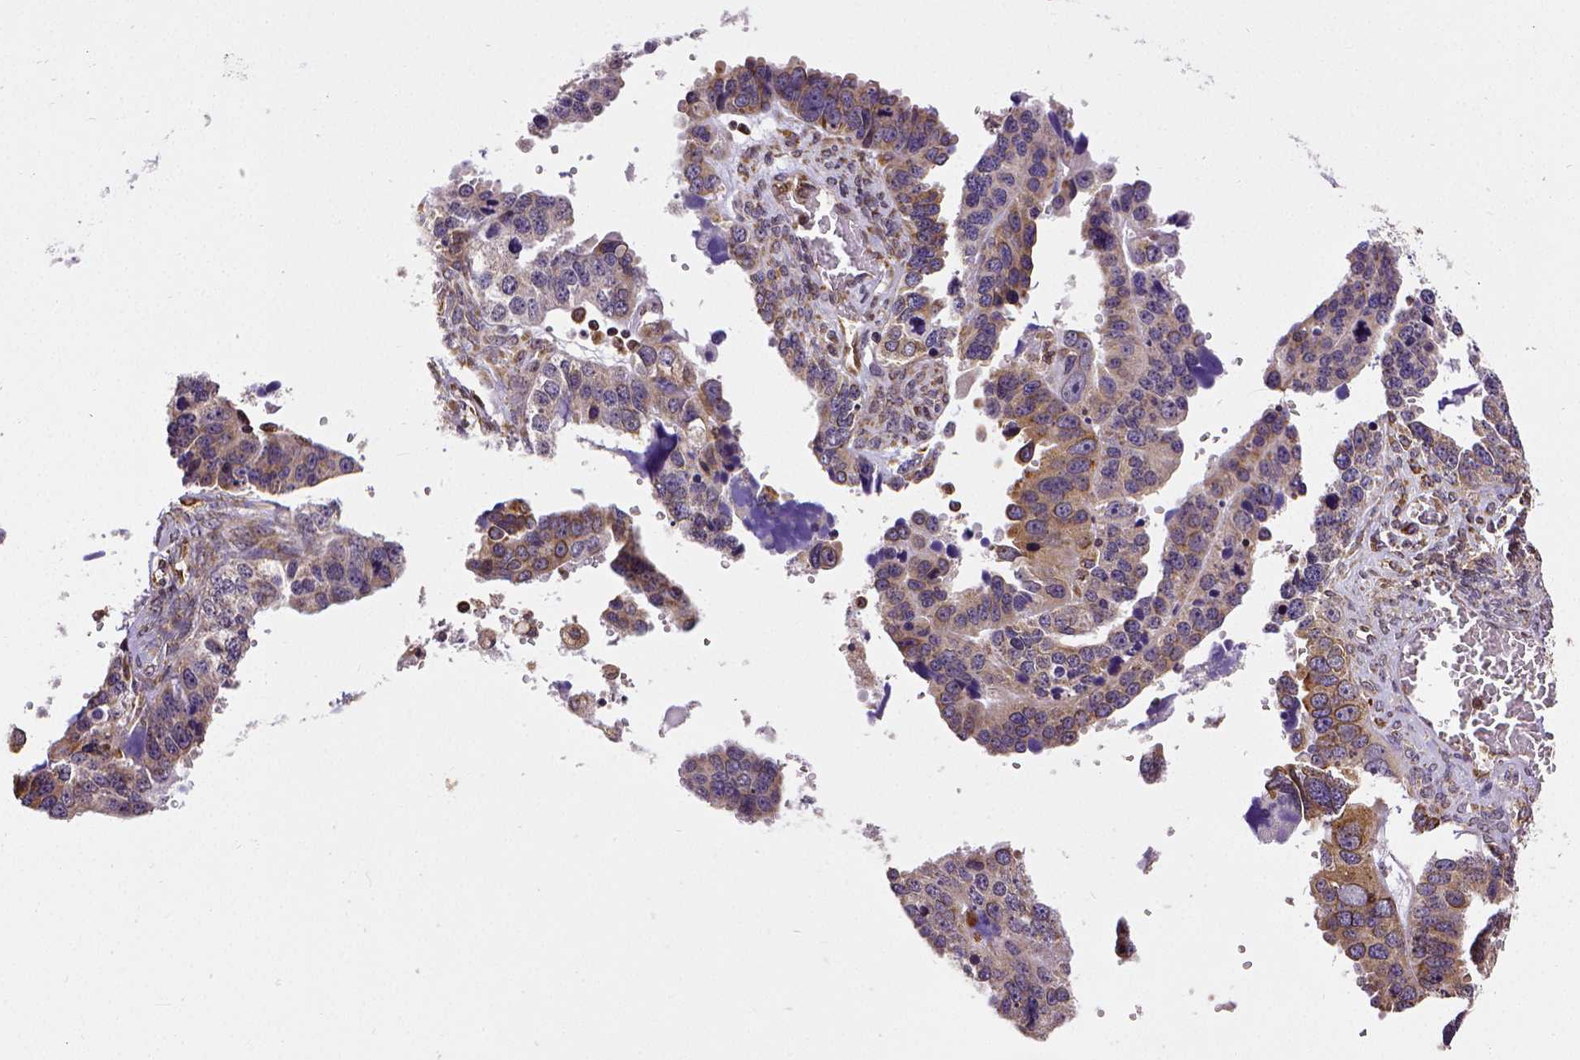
{"staining": {"intensity": "moderate", "quantity": ">75%", "location": "cytoplasmic/membranous"}, "tissue": "ovarian cancer", "cell_type": "Tumor cells", "image_type": "cancer", "snomed": [{"axis": "morphology", "description": "Cystadenocarcinoma, serous, NOS"}, {"axis": "topography", "description": "Ovary"}], "caption": "The photomicrograph reveals a brown stain indicating the presence of a protein in the cytoplasmic/membranous of tumor cells in ovarian cancer.", "gene": "MTDH", "patient": {"sex": "female", "age": 76}}